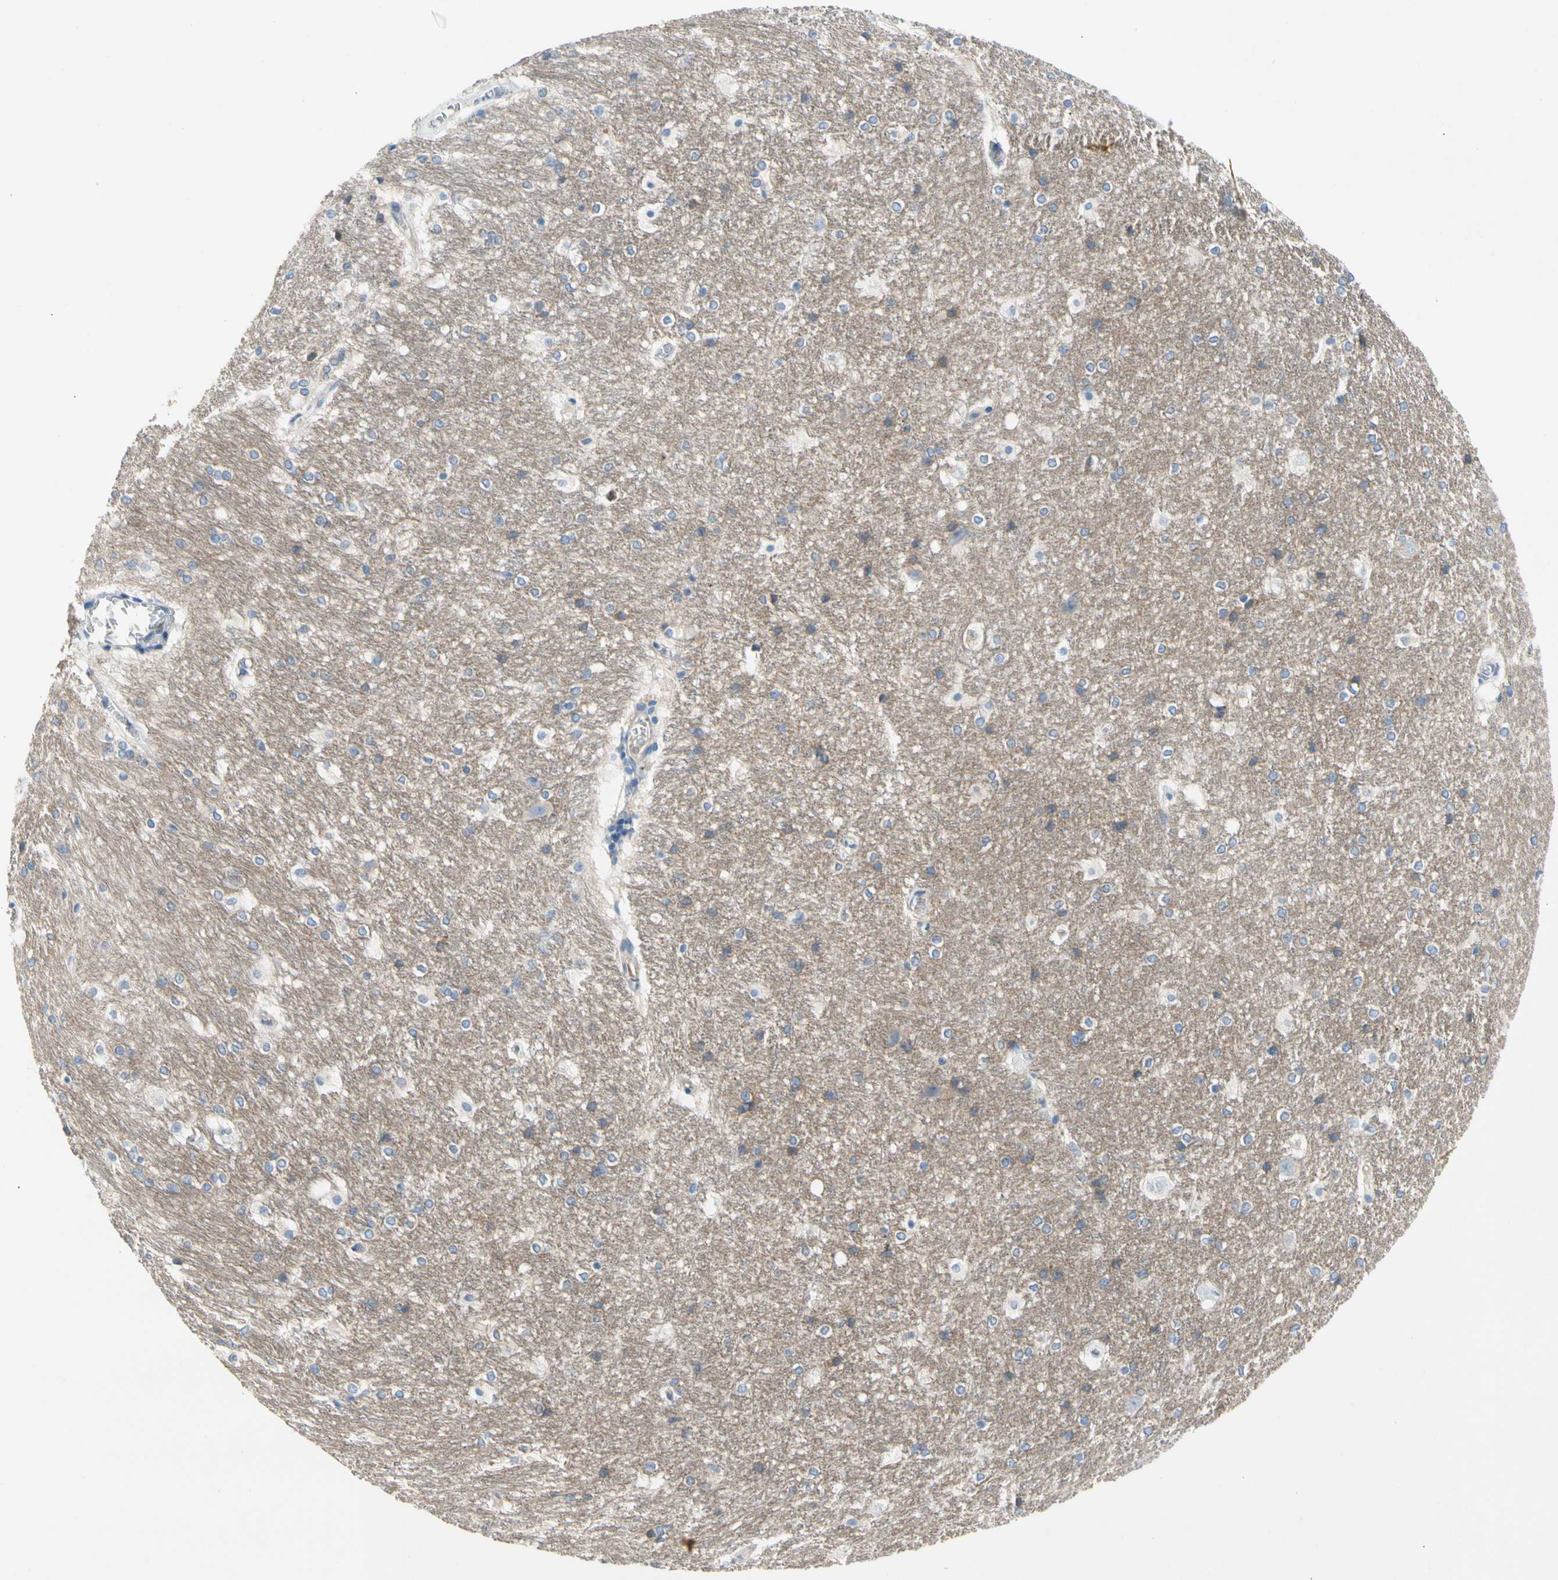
{"staining": {"intensity": "negative", "quantity": "none", "location": "none"}, "tissue": "hippocampus", "cell_type": "Glial cells", "image_type": "normal", "snomed": [{"axis": "morphology", "description": "Normal tissue, NOS"}, {"axis": "topography", "description": "Hippocampus"}], "caption": "Hippocampus stained for a protein using immunohistochemistry (IHC) exhibits no staining glial cells.", "gene": "CA14", "patient": {"sex": "female", "age": 19}}